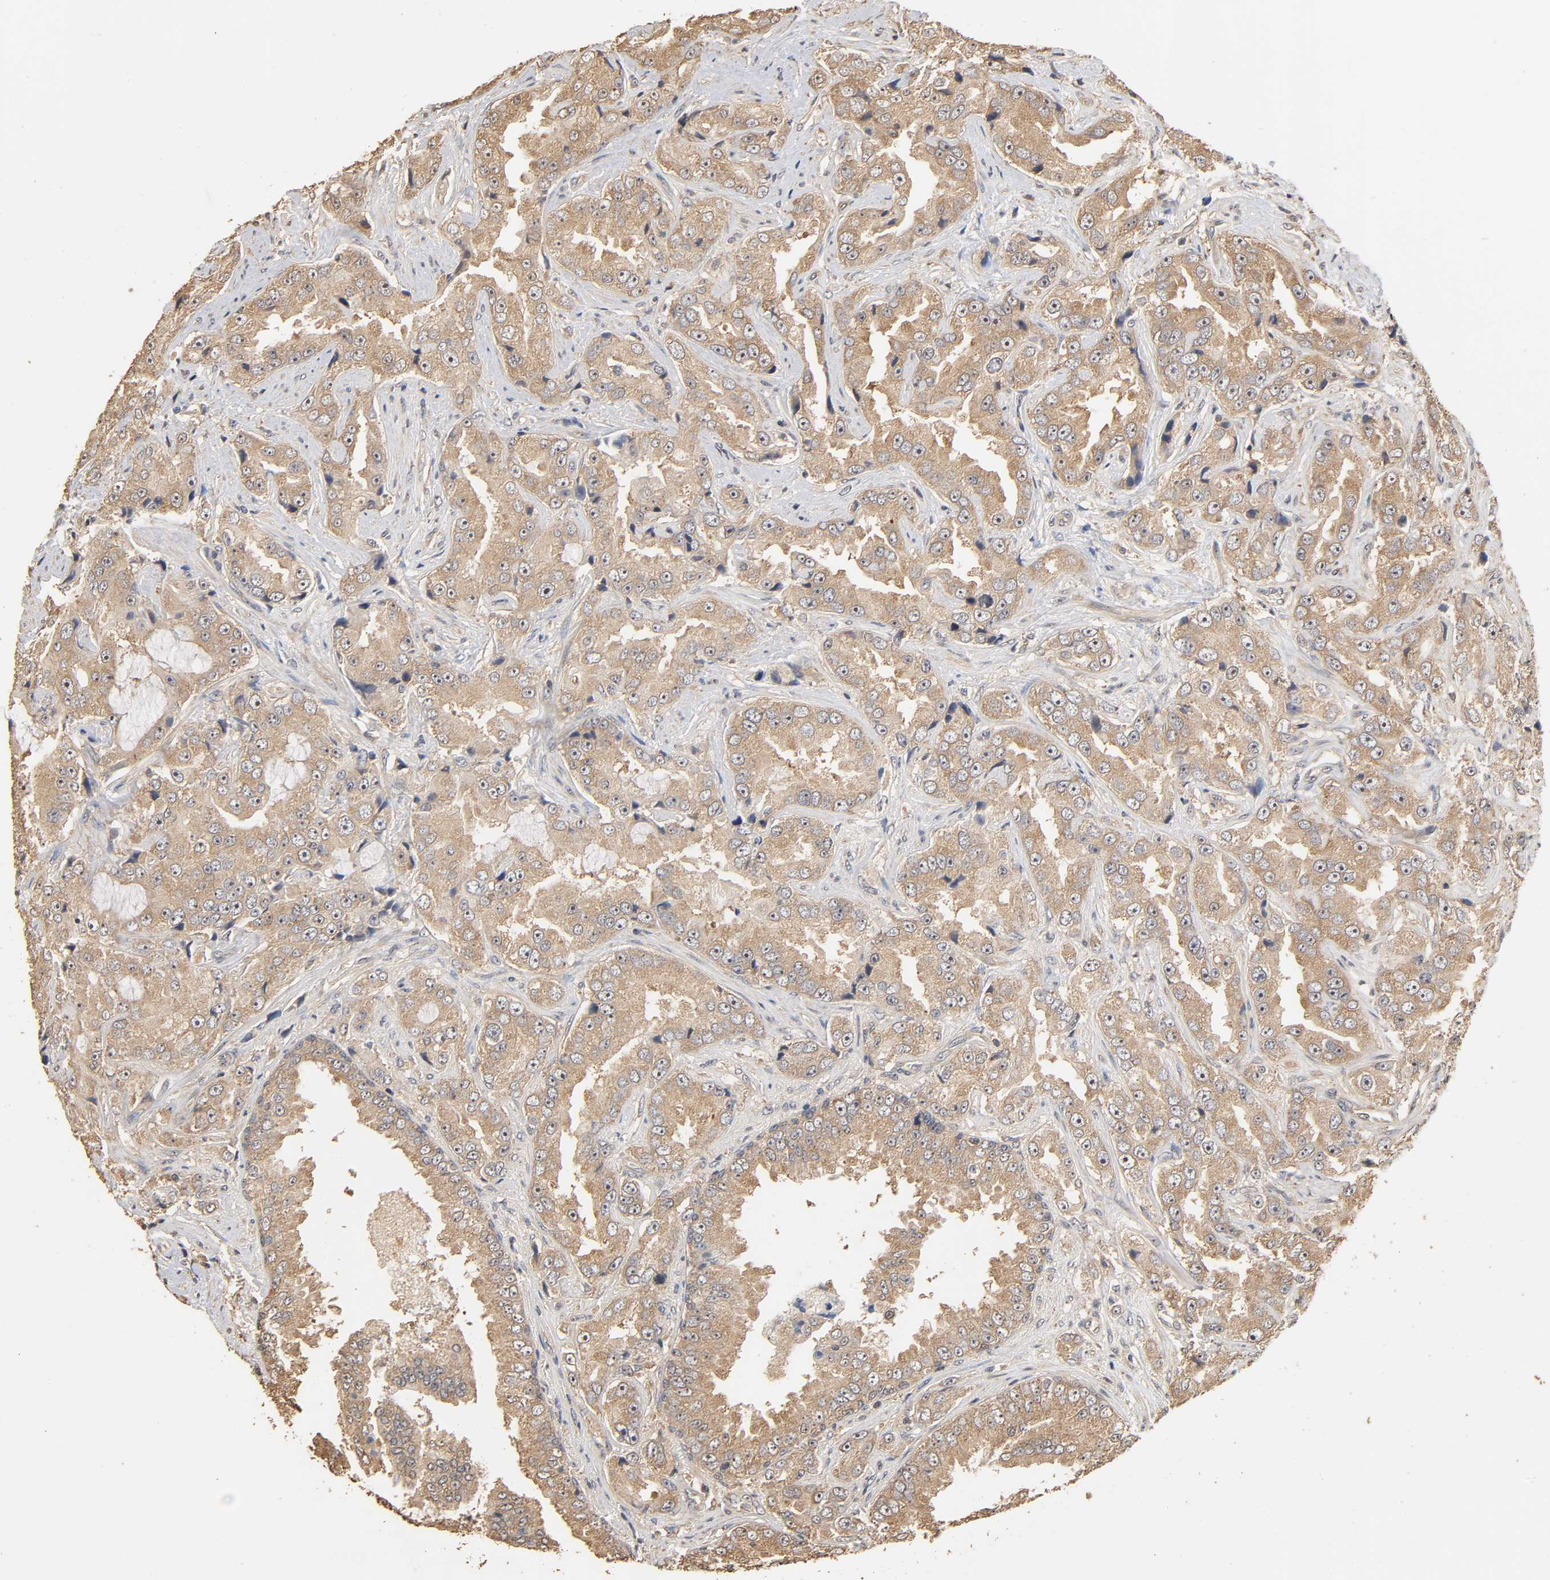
{"staining": {"intensity": "weak", "quantity": ">75%", "location": "cytoplasmic/membranous"}, "tissue": "prostate cancer", "cell_type": "Tumor cells", "image_type": "cancer", "snomed": [{"axis": "morphology", "description": "Adenocarcinoma, High grade"}, {"axis": "topography", "description": "Prostate"}], "caption": "The image demonstrates a brown stain indicating the presence of a protein in the cytoplasmic/membranous of tumor cells in prostate adenocarcinoma (high-grade).", "gene": "ARHGEF7", "patient": {"sex": "male", "age": 73}}